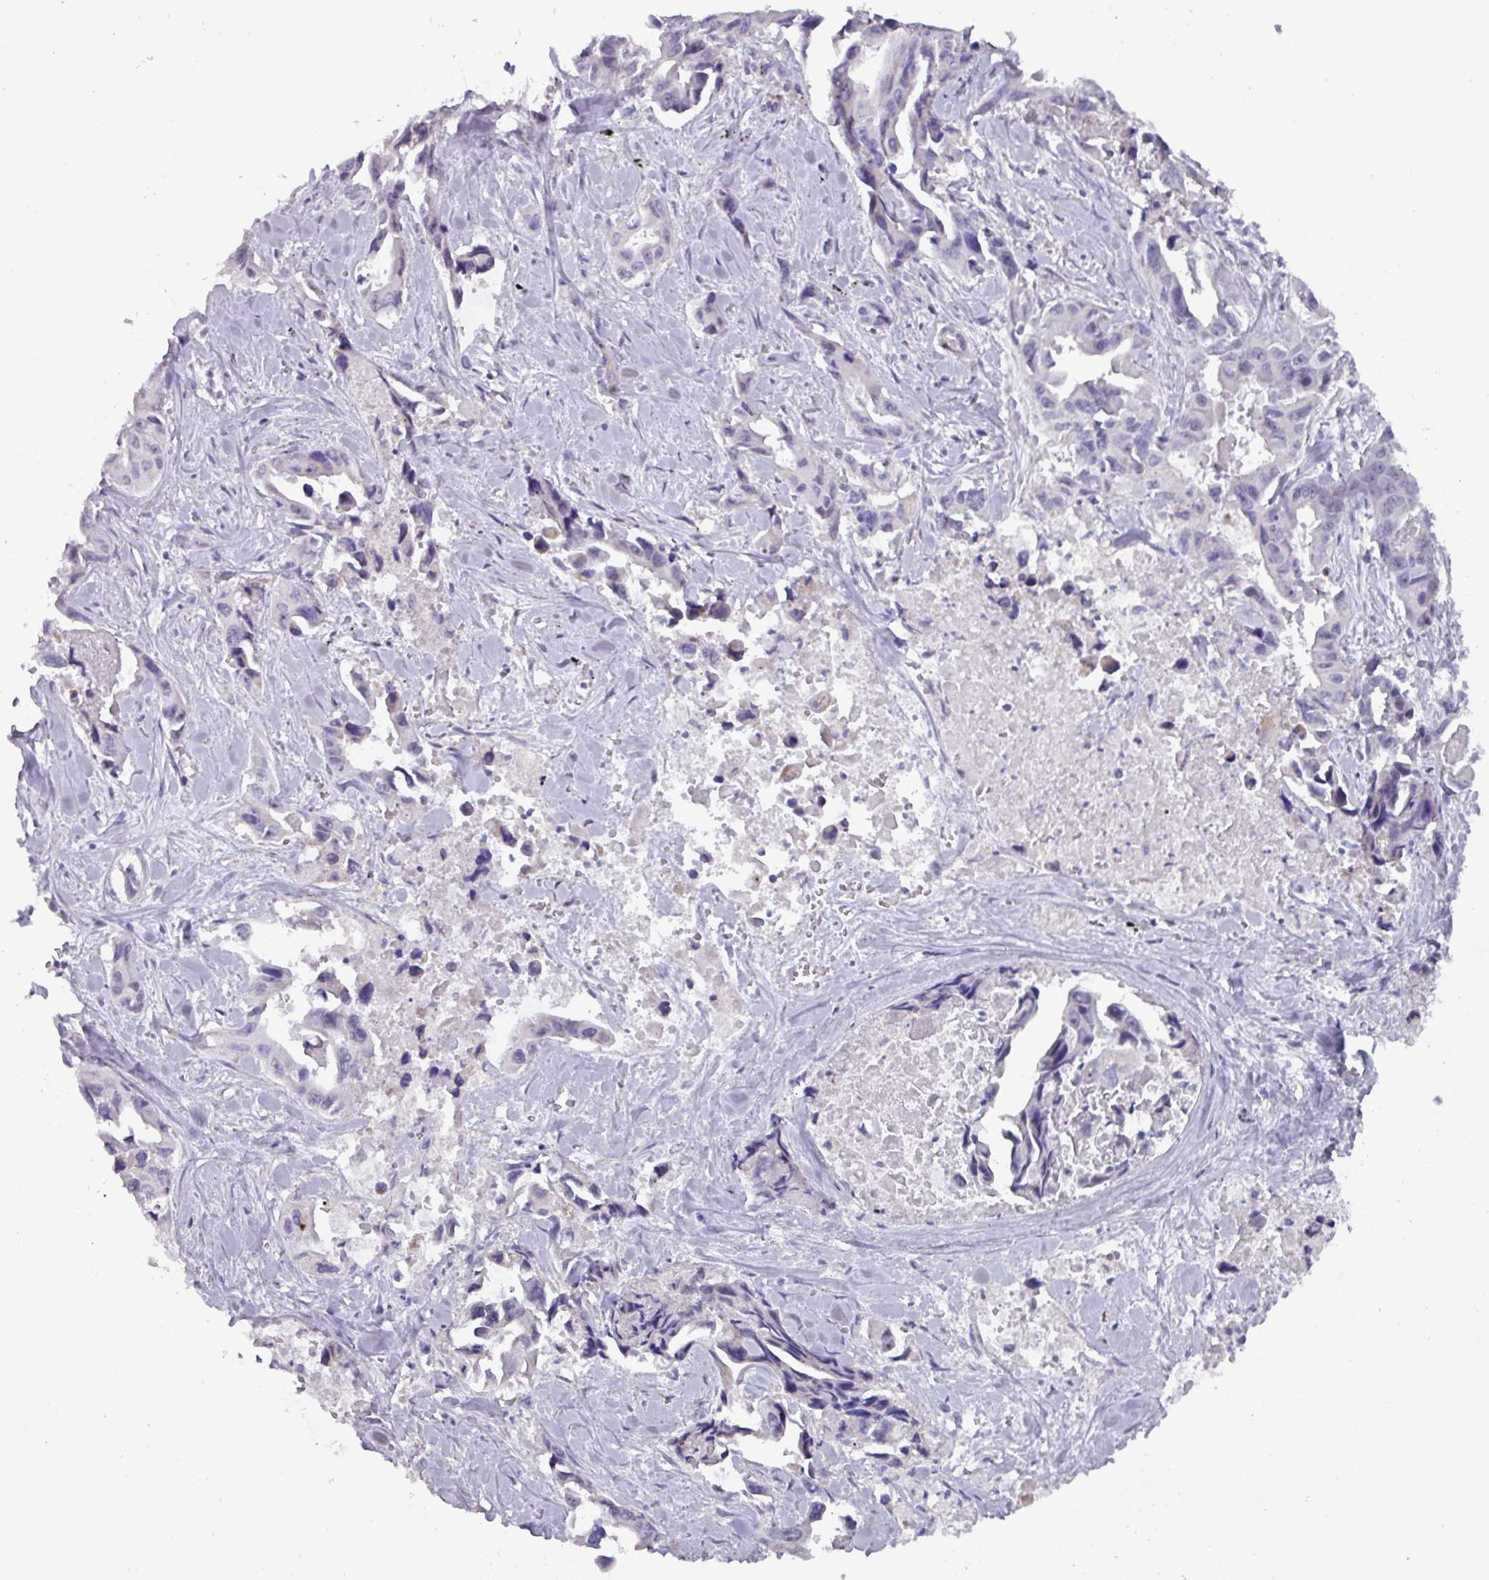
{"staining": {"intensity": "negative", "quantity": "none", "location": "none"}, "tissue": "lung cancer", "cell_type": "Tumor cells", "image_type": "cancer", "snomed": [{"axis": "morphology", "description": "Adenocarcinoma, NOS"}, {"axis": "topography", "description": "Lung"}], "caption": "A high-resolution histopathology image shows immunohistochemistry staining of lung adenocarcinoma, which shows no significant expression in tumor cells.", "gene": "MT-ND4", "patient": {"sex": "male", "age": 64}}